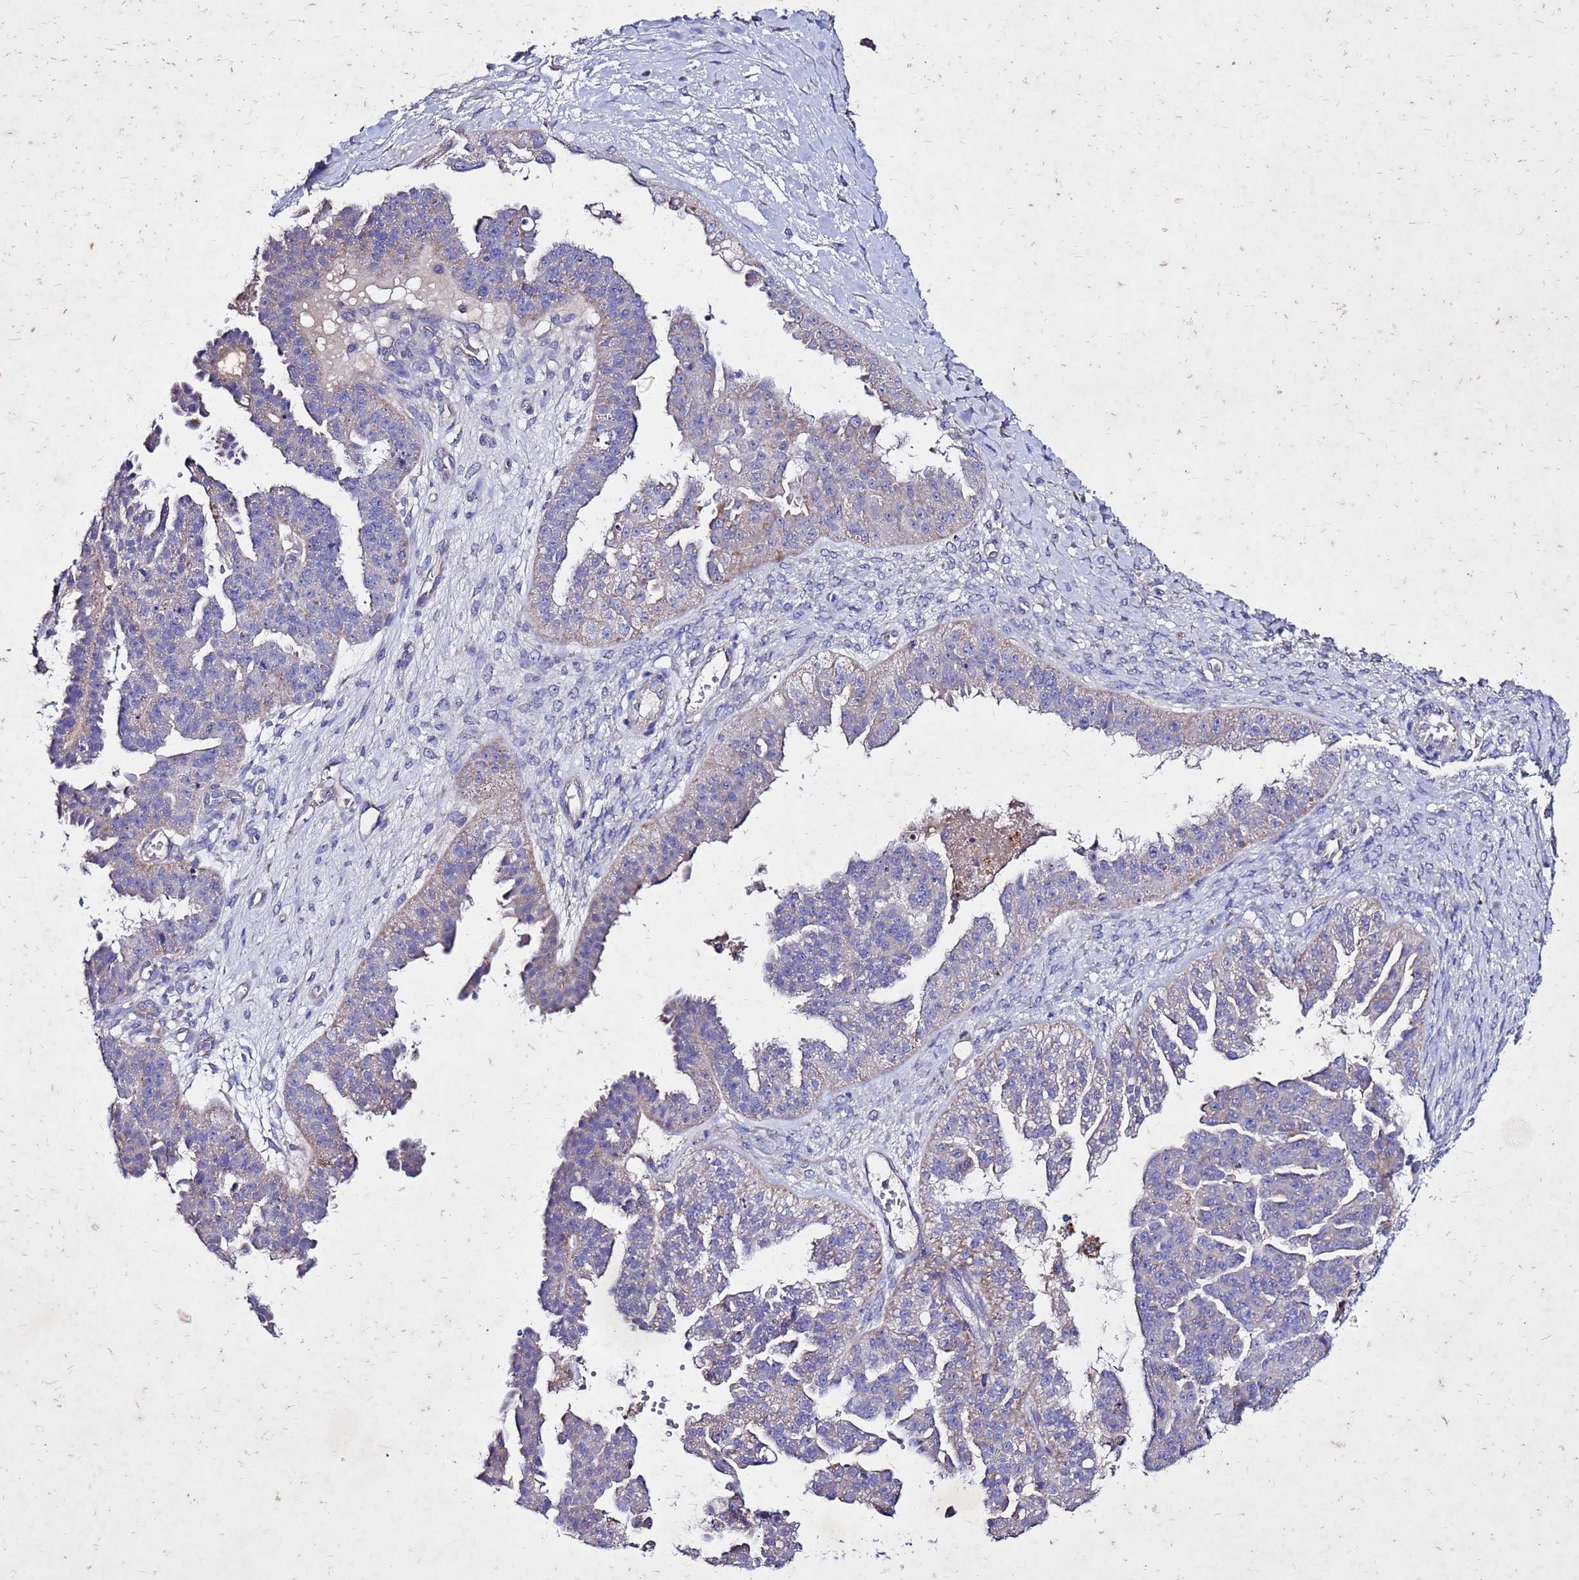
{"staining": {"intensity": "weak", "quantity": "<25%", "location": "cytoplasmic/membranous"}, "tissue": "ovarian cancer", "cell_type": "Tumor cells", "image_type": "cancer", "snomed": [{"axis": "morphology", "description": "Cystadenocarcinoma, serous, NOS"}, {"axis": "topography", "description": "Ovary"}], "caption": "This histopathology image is of ovarian serous cystadenocarcinoma stained with immunohistochemistry (IHC) to label a protein in brown with the nuclei are counter-stained blue. There is no staining in tumor cells.", "gene": "COX14", "patient": {"sex": "female", "age": 58}}